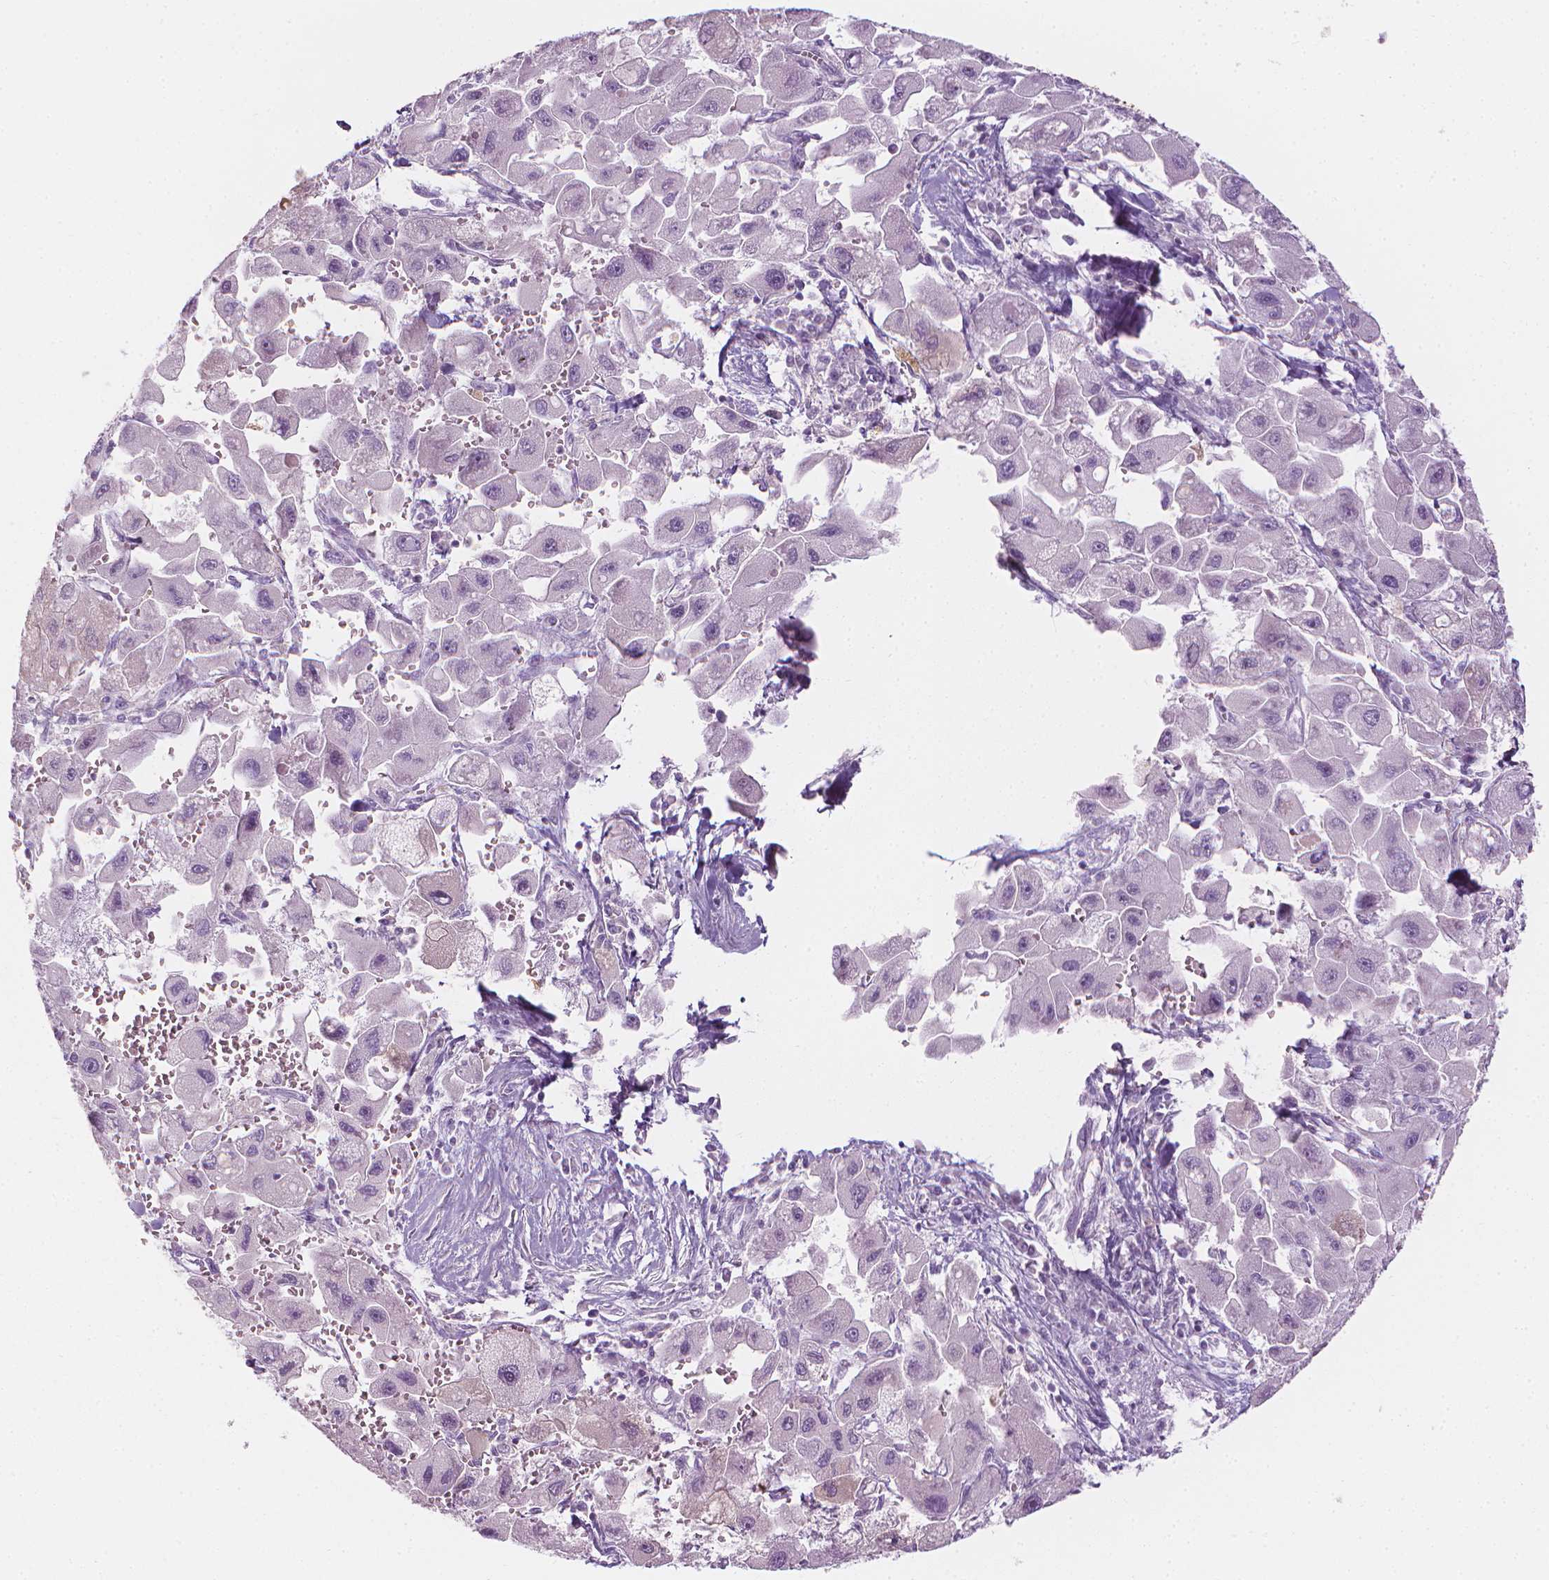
{"staining": {"intensity": "negative", "quantity": "none", "location": "none"}, "tissue": "liver cancer", "cell_type": "Tumor cells", "image_type": "cancer", "snomed": [{"axis": "morphology", "description": "Carcinoma, Hepatocellular, NOS"}, {"axis": "topography", "description": "Liver"}], "caption": "This is an immunohistochemistry histopathology image of liver cancer. There is no staining in tumor cells.", "gene": "SHMT1", "patient": {"sex": "male", "age": 24}}